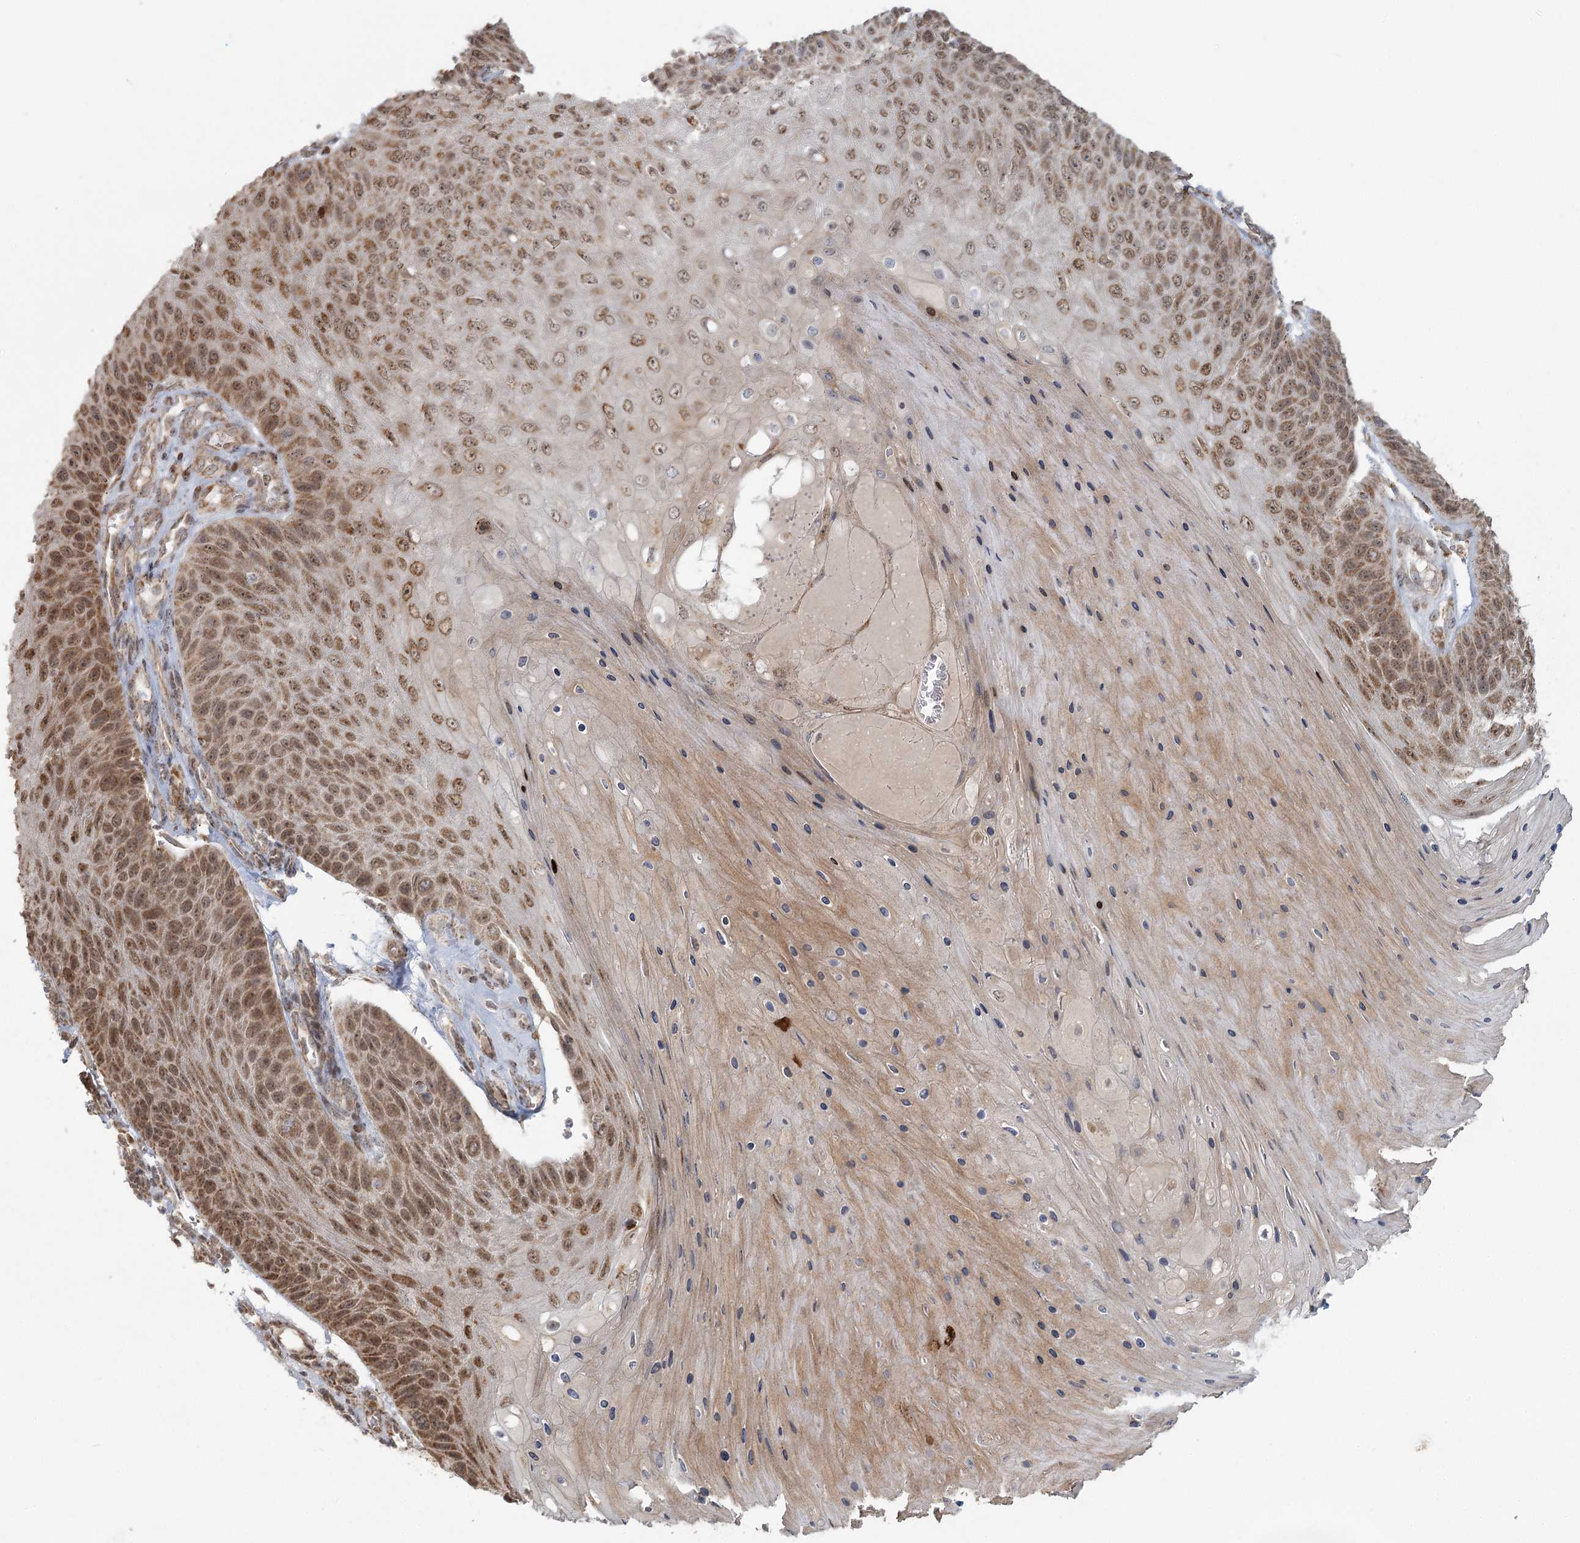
{"staining": {"intensity": "moderate", "quantity": ">75%", "location": "cytoplasmic/membranous,nuclear"}, "tissue": "skin cancer", "cell_type": "Tumor cells", "image_type": "cancer", "snomed": [{"axis": "morphology", "description": "Squamous cell carcinoma, NOS"}, {"axis": "topography", "description": "Skin"}], "caption": "This micrograph reveals IHC staining of human squamous cell carcinoma (skin), with medium moderate cytoplasmic/membranous and nuclear staining in approximately >75% of tumor cells.", "gene": "LACTB", "patient": {"sex": "female", "age": 88}}